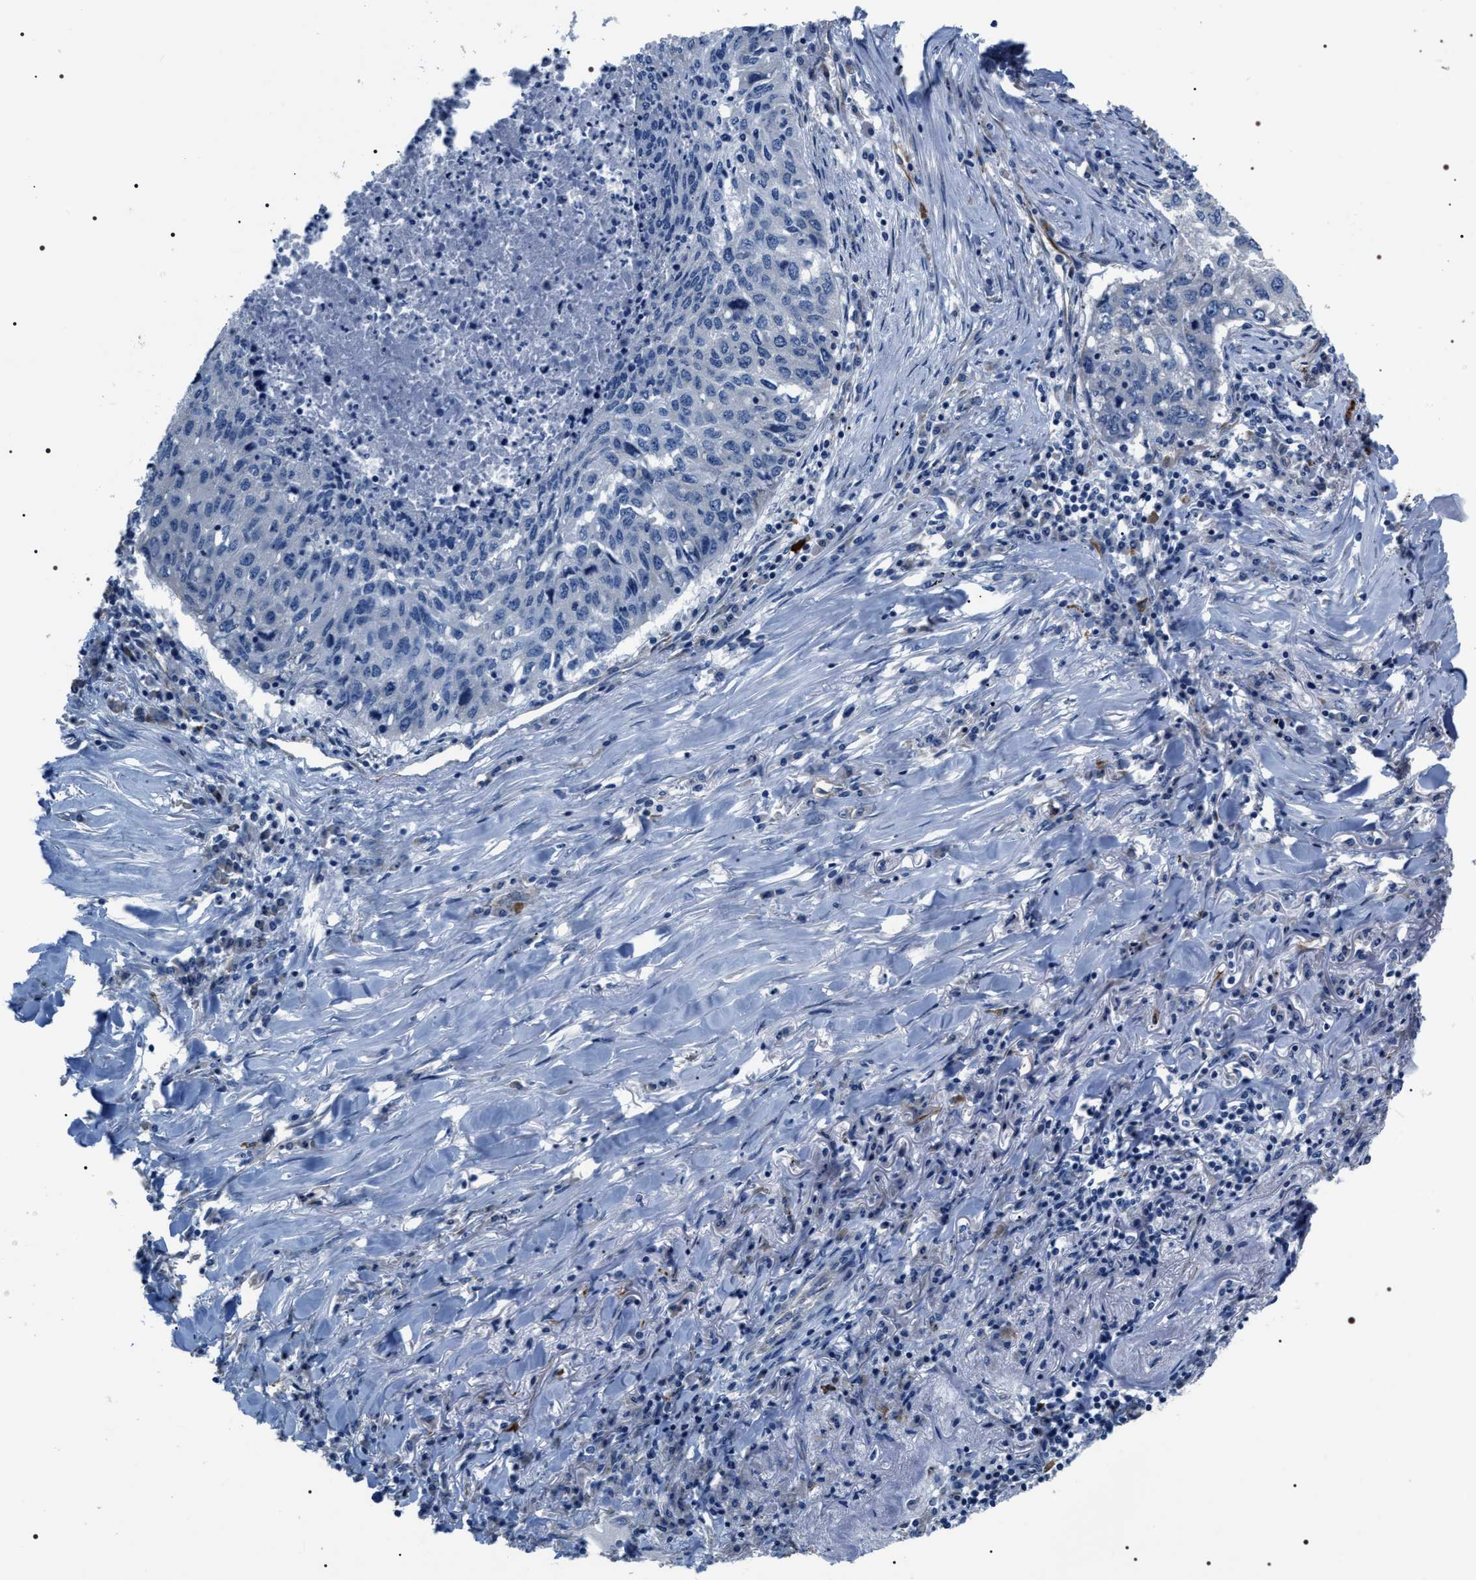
{"staining": {"intensity": "negative", "quantity": "none", "location": "none"}, "tissue": "lung cancer", "cell_type": "Tumor cells", "image_type": "cancer", "snomed": [{"axis": "morphology", "description": "Squamous cell carcinoma, NOS"}, {"axis": "topography", "description": "Lung"}], "caption": "Tumor cells show no significant protein positivity in squamous cell carcinoma (lung).", "gene": "PKD1L1", "patient": {"sex": "female", "age": 63}}